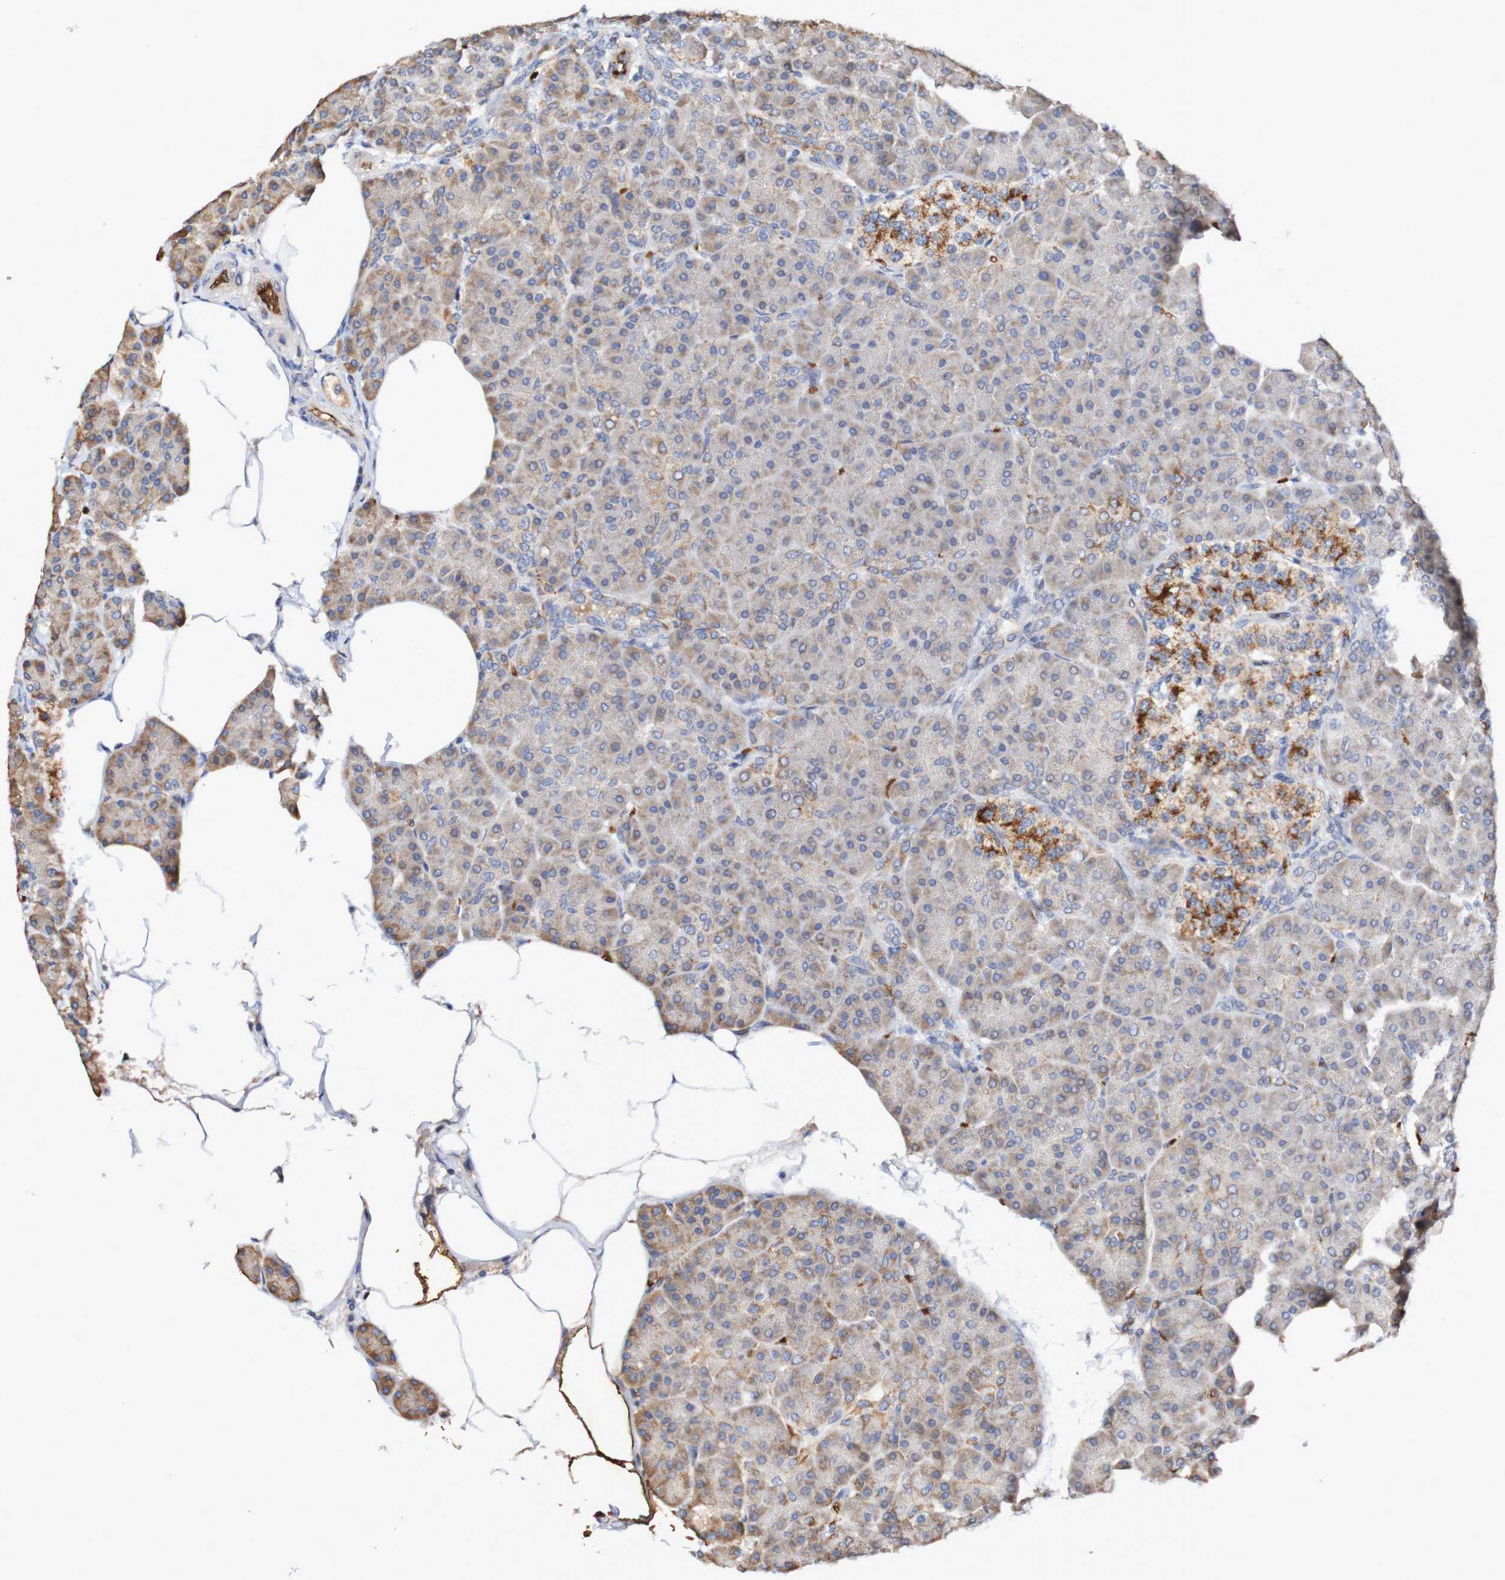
{"staining": {"intensity": "weak", "quantity": "25%-75%", "location": "cytoplasmic/membranous"}, "tissue": "pancreas", "cell_type": "Exocrine glandular cells", "image_type": "normal", "snomed": [{"axis": "morphology", "description": "Normal tissue, NOS"}, {"axis": "topography", "description": "Pancreas"}], "caption": "A brown stain labels weak cytoplasmic/membranous positivity of a protein in exocrine glandular cells of benign pancreas.", "gene": "WNT4", "patient": {"sex": "female", "age": 70}}